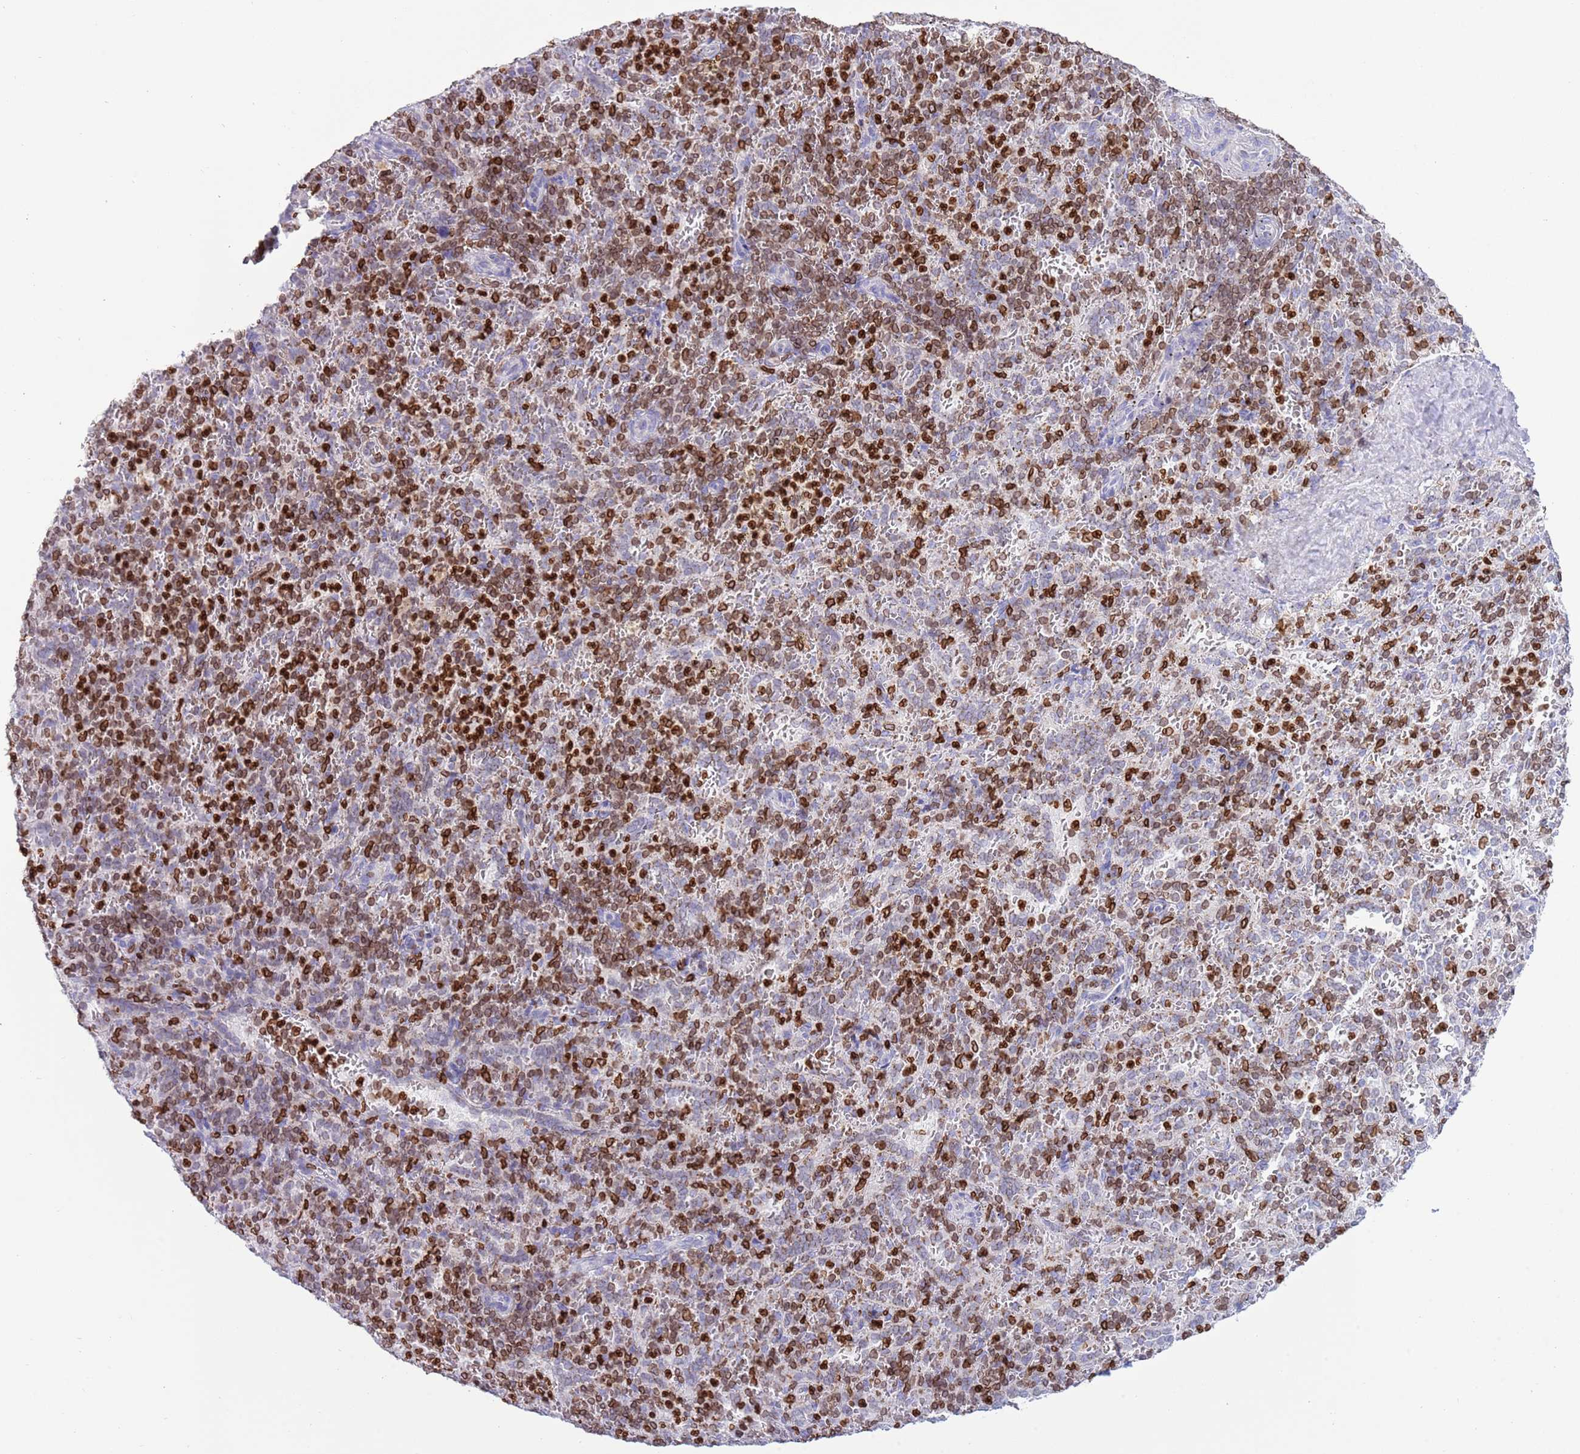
{"staining": {"intensity": "strong", "quantity": ">75%", "location": "cytoplasmic/membranous,nuclear"}, "tissue": "spleen", "cell_type": "Cells in red pulp", "image_type": "normal", "snomed": [{"axis": "morphology", "description": "Normal tissue, NOS"}, {"axis": "topography", "description": "Spleen"}], "caption": "A micrograph of spleen stained for a protein exhibits strong cytoplasmic/membranous,nuclear brown staining in cells in red pulp.", "gene": "LBR", "patient": {"sex": "female", "age": 21}}